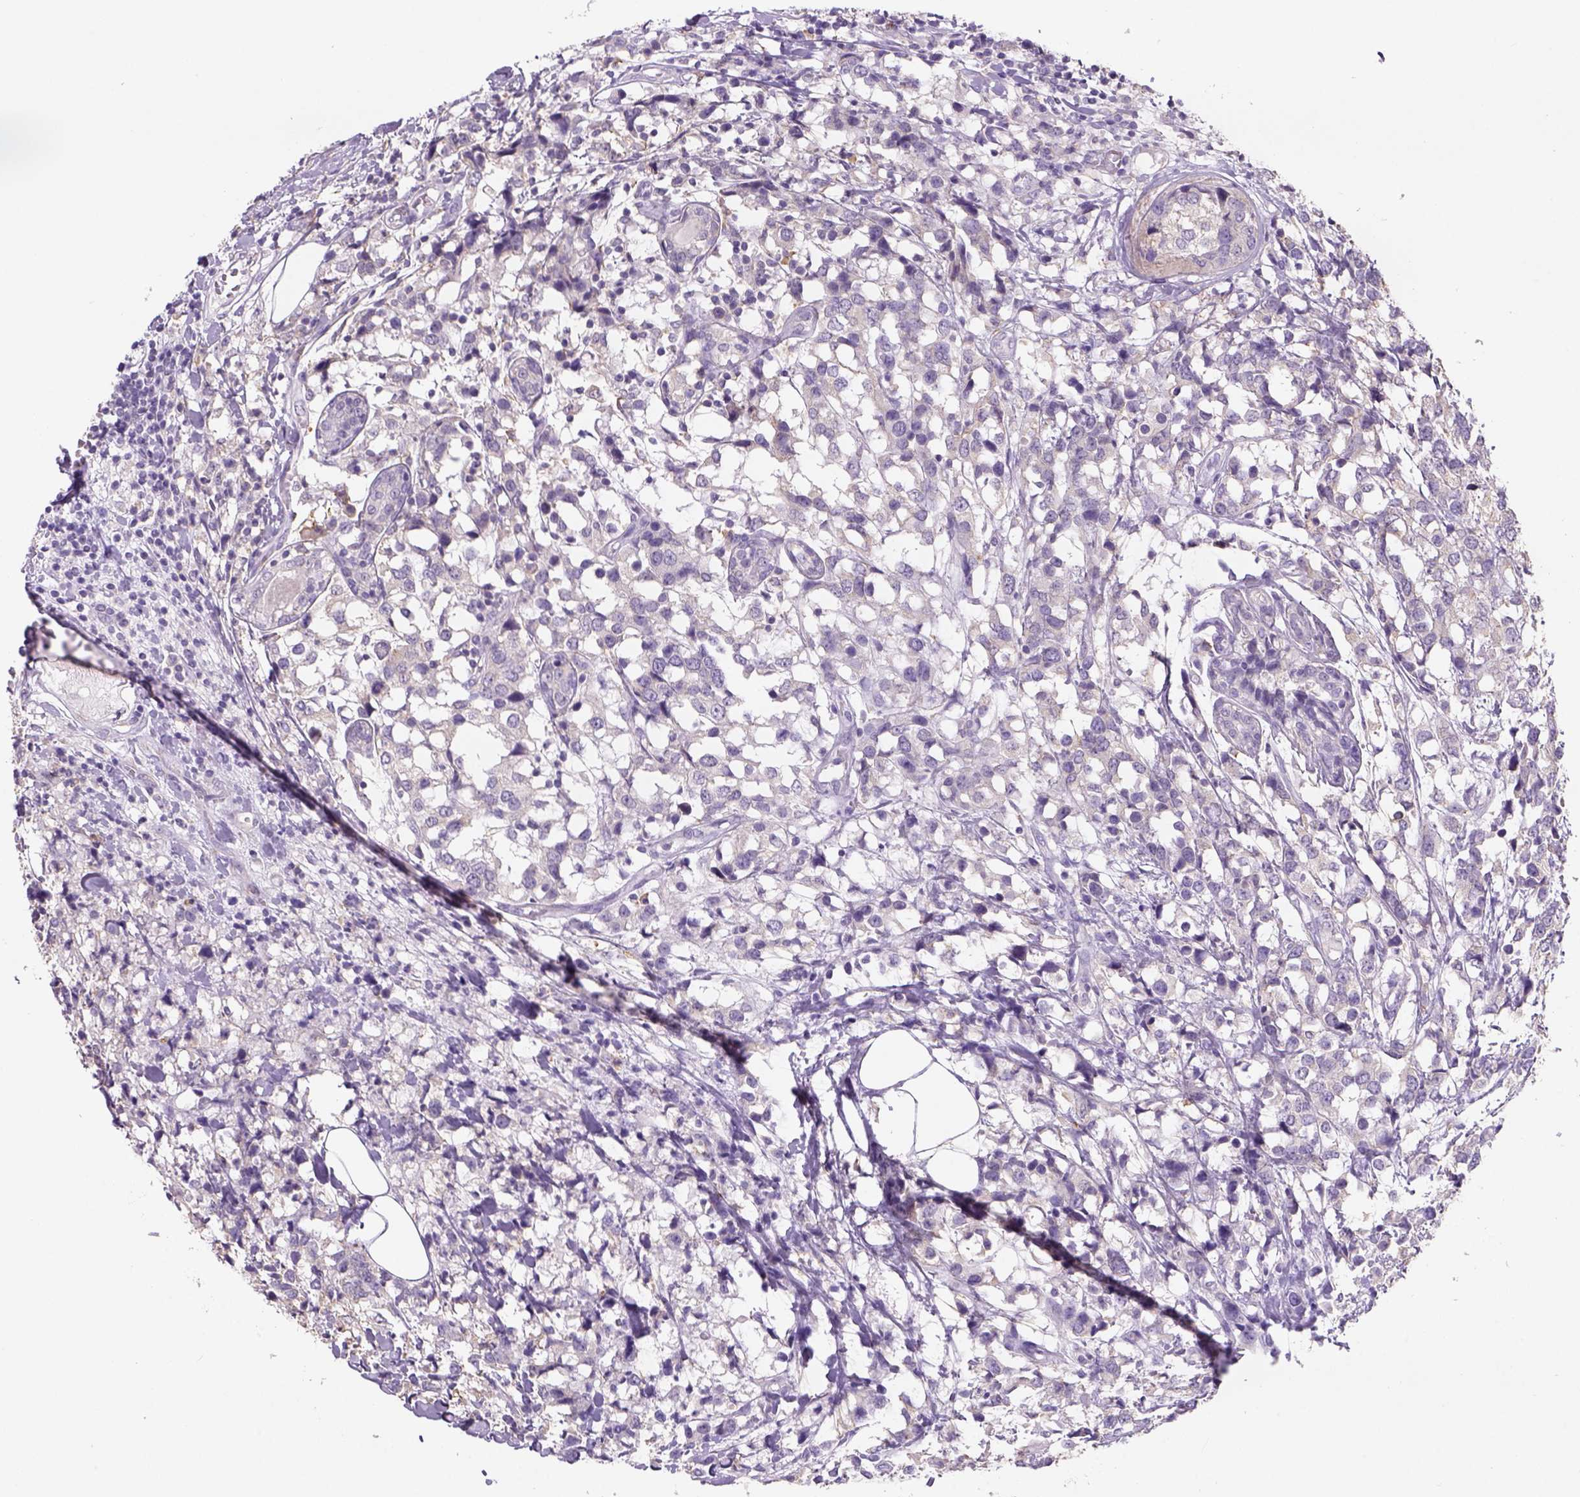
{"staining": {"intensity": "negative", "quantity": "none", "location": "none"}, "tissue": "breast cancer", "cell_type": "Tumor cells", "image_type": "cancer", "snomed": [{"axis": "morphology", "description": "Lobular carcinoma"}, {"axis": "topography", "description": "Breast"}], "caption": "IHC micrograph of neoplastic tissue: lobular carcinoma (breast) stained with DAB shows no significant protein expression in tumor cells.", "gene": "NAALAD2", "patient": {"sex": "female", "age": 59}}